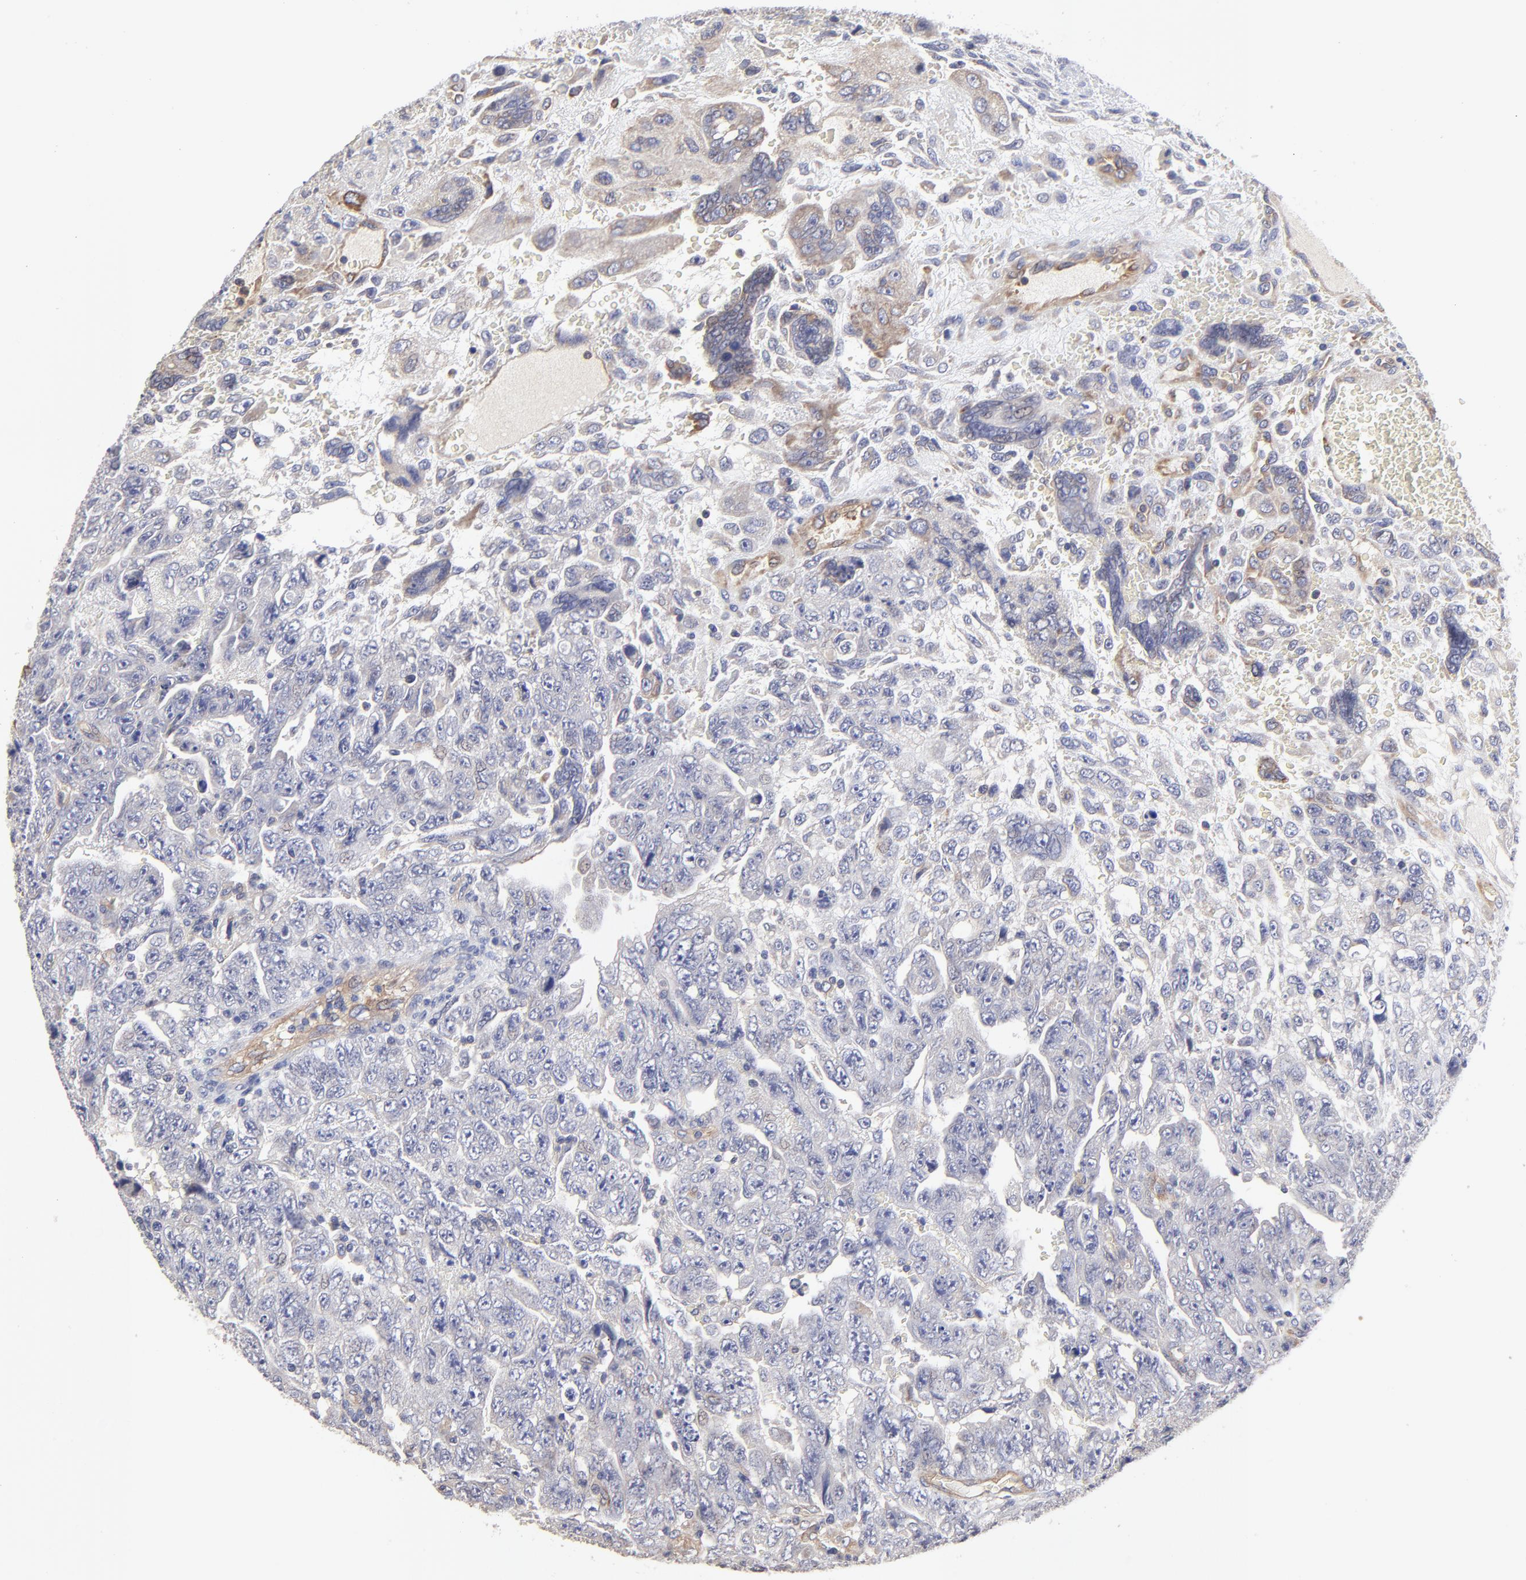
{"staining": {"intensity": "negative", "quantity": "none", "location": "none"}, "tissue": "testis cancer", "cell_type": "Tumor cells", "image_type": "cancer", "snomed": [{"axis": "morphology", "description": "Carcinoma, Embryonal, NOS"}, {"axis": "topography", "description": "Testis"}], "caption": "Tumor cells show no significant protein expression in embryonal carcinoma (testis). The staining was performed using DAB (3,3'-diaminobenzidine) to visualize the protein expression in brown, while the nuclei were stained in blue with hematoxylin (Magnification: 20x).", "gene": "SULF2", "patient": {"sex": "male", "age": 28}}